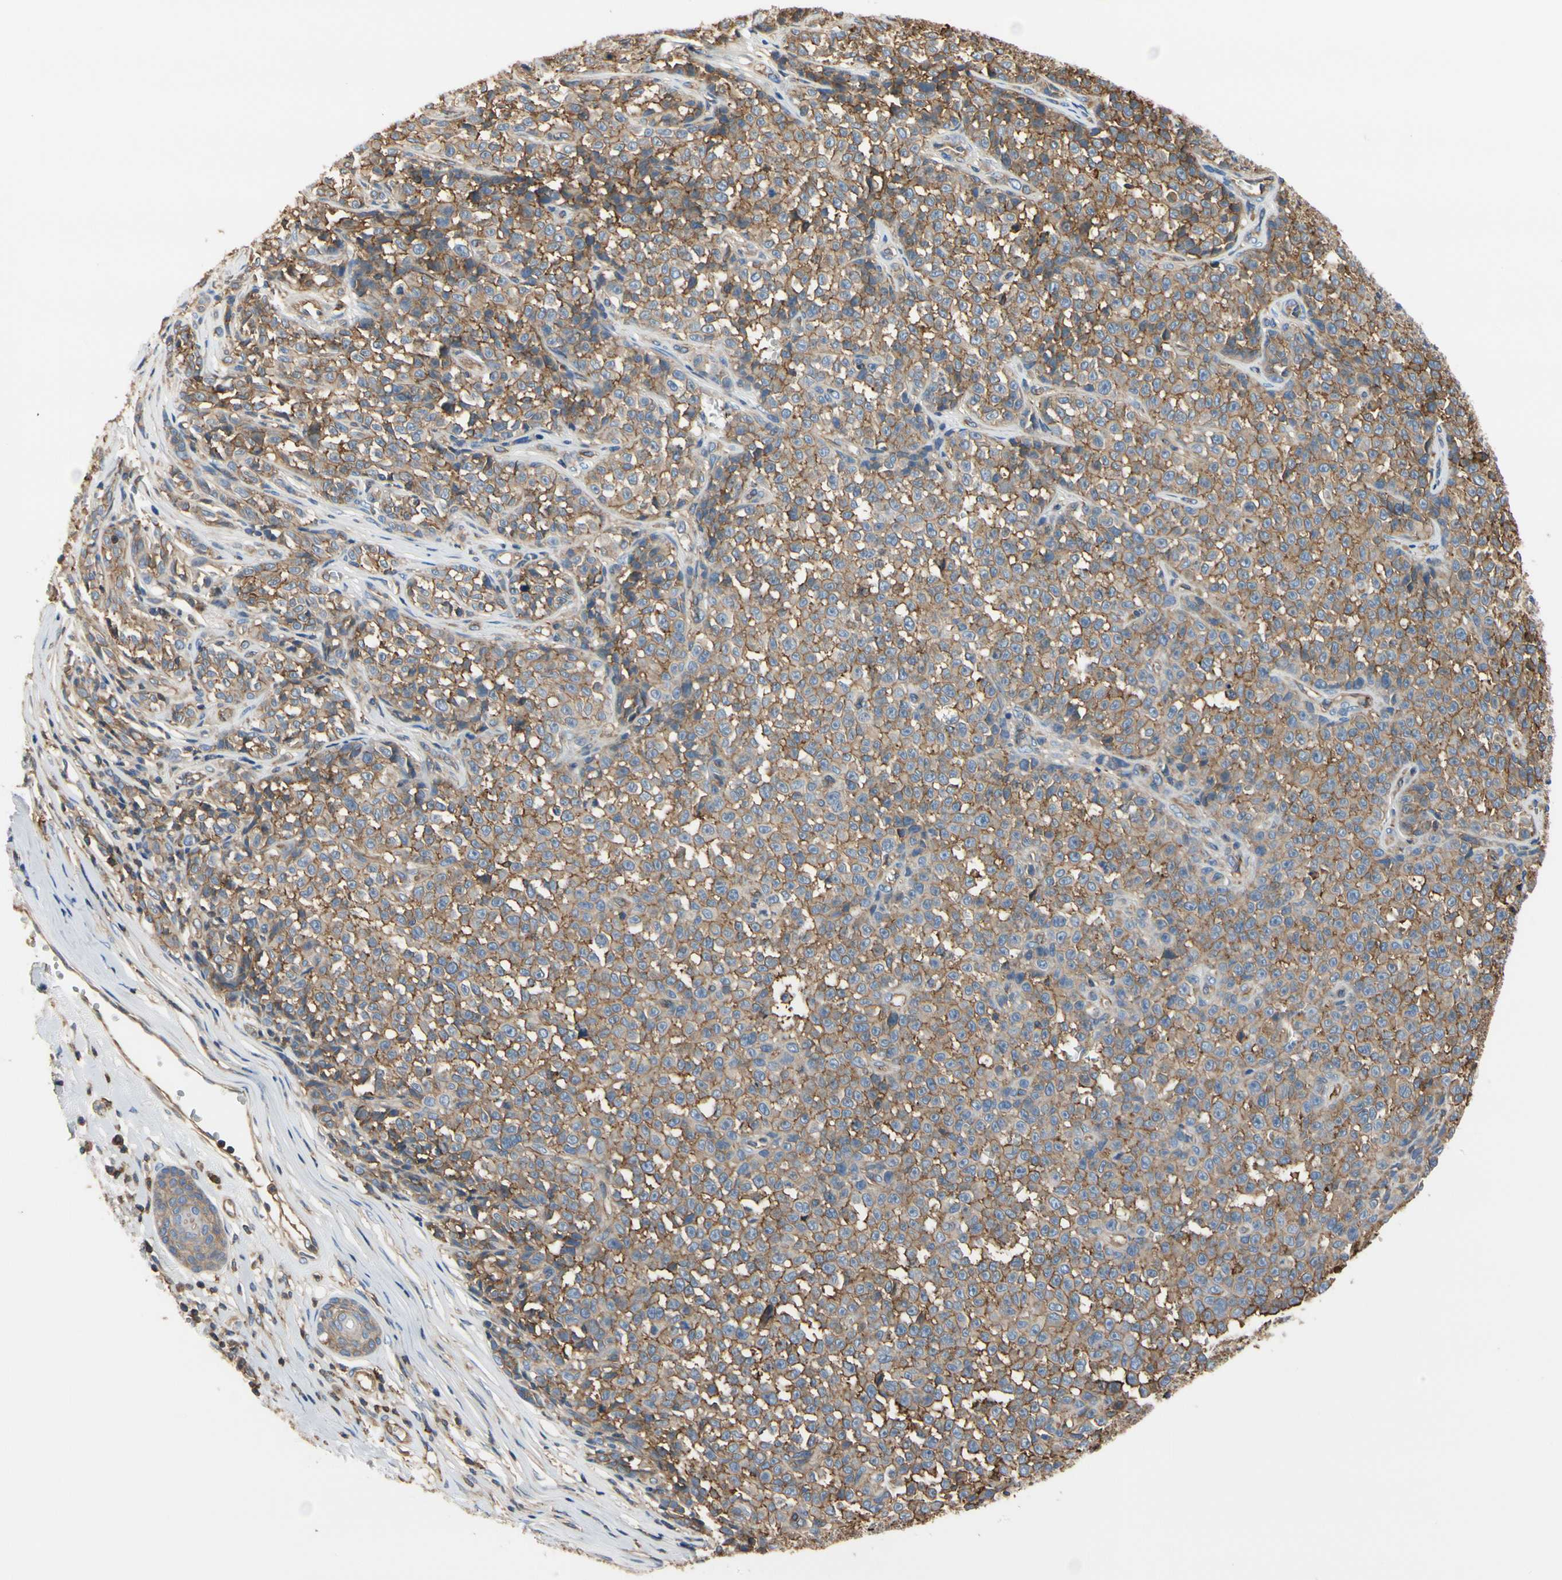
{"staining": {"intensity": "moderate", "quantity": ">75%", "location": "cytoplasmic/membranous"}, "tissue": "melanoma", "cell_type": "Tumor cells", "image_type": "cancer", "snomed": [{"axis": "morphology", "description": "Malignant melanoma, NOS"}, {"axis": "topography", "description": "Skin"}], "caption": "A brown stain labels moderate cytoplasmic/membranous positivity of a protein in malignant melanoma tumor cells.", "gene": "IL1RL1", "patient": {"sex": "female", "age": 82}}